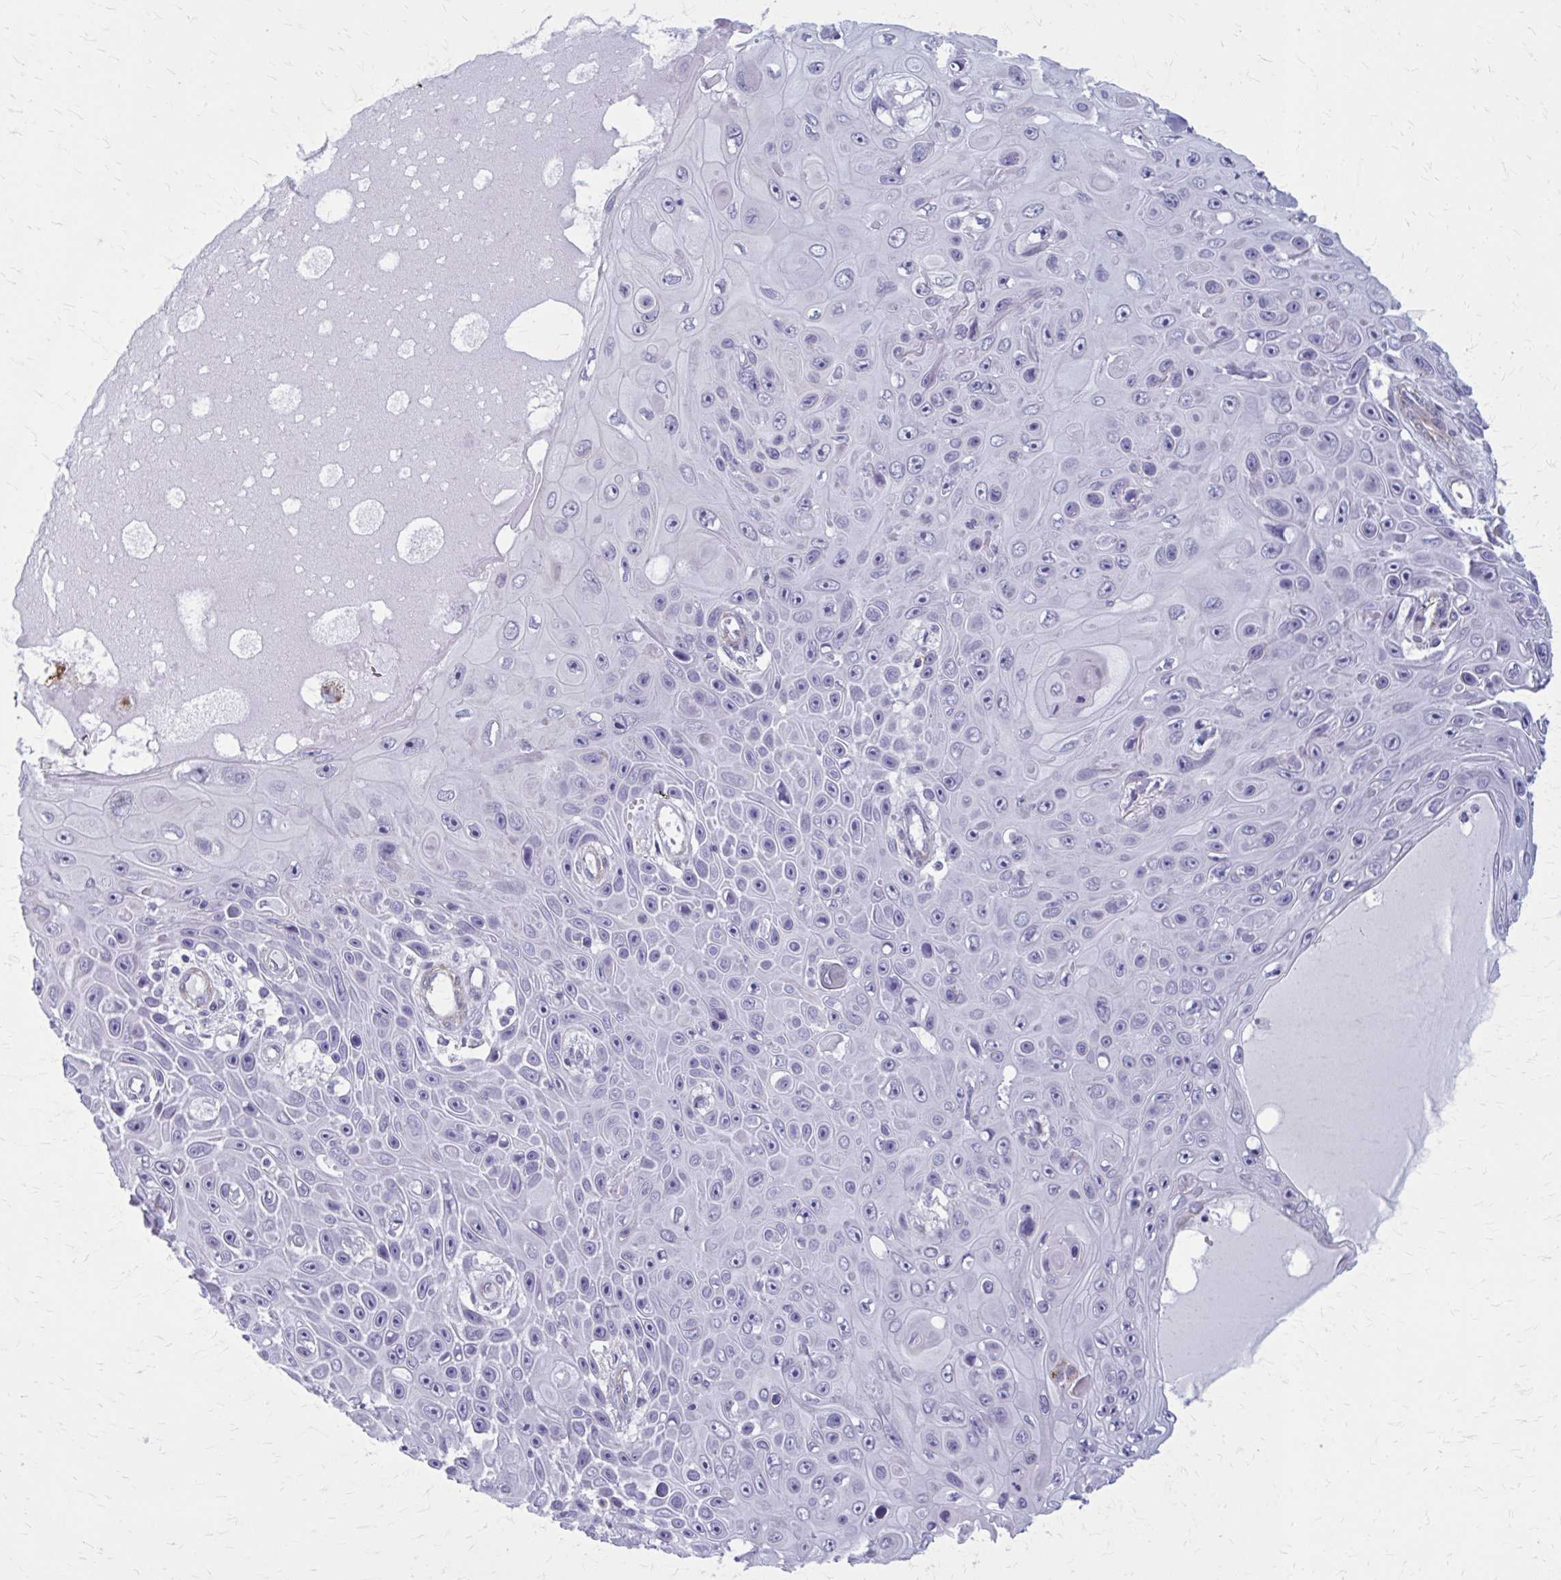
{"staining": {"intensity": "negative", "quantity": "none", "location": "none"}, "tissue": "skin cancer", "cell_type": "Tumor cells", "image_type": "cancer", "snomed": [{"axis": "morphology", "description": "Squamous cell carcinoma, NOS"}, {"axis": "topography", "description": "Skin"}], "caption": "Tumor cells show no significant expression in skin cancer (squamous cell carcinoma). The staining was performed using DAB (3,3'-diaminobenzidine) to visualize the protein expression in brown, while the nuclei were stained in blue with hematoxylin (Magnification: 20x).", "gene": "AKAP12", "patient": {"sex": "male", "age": 82}}